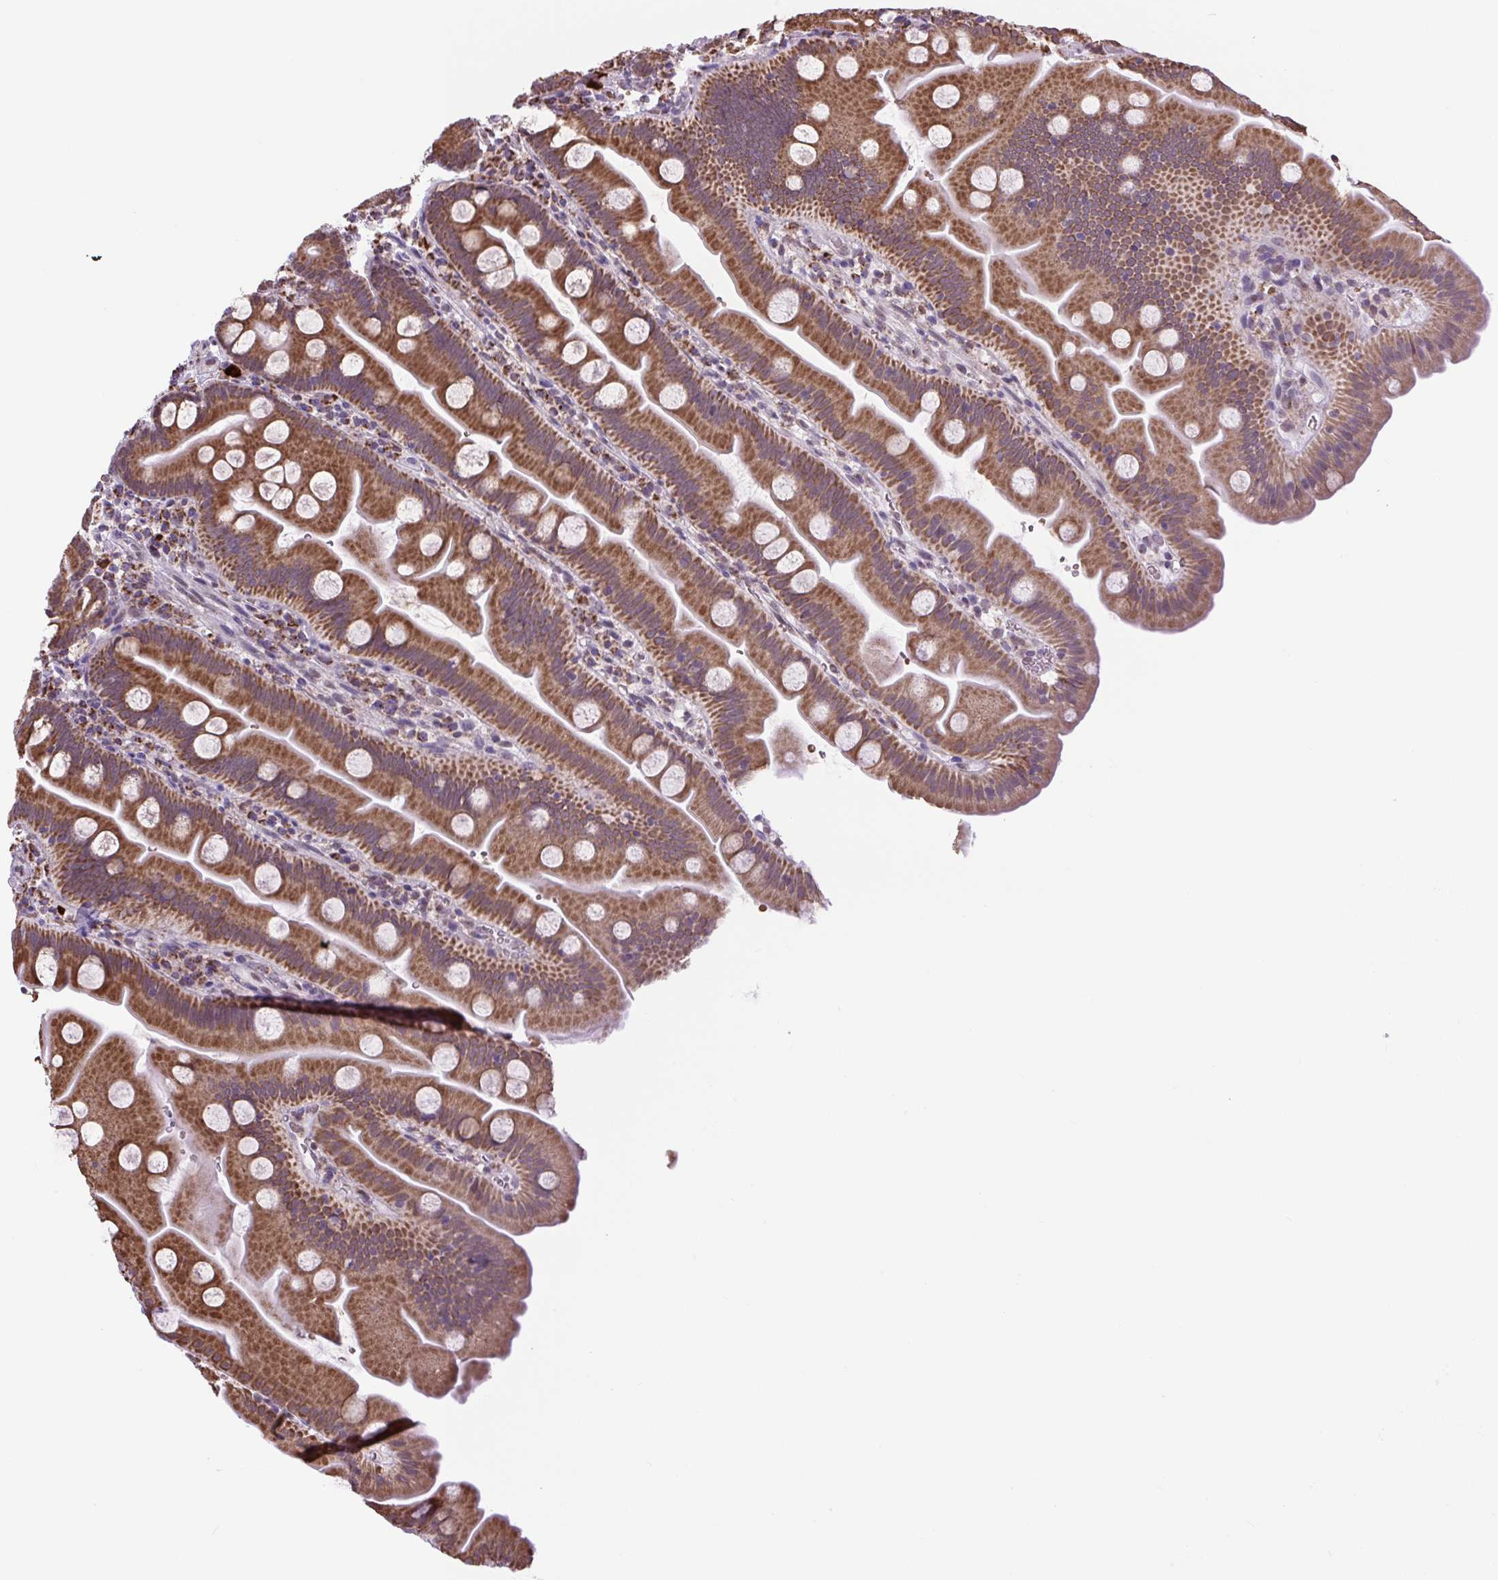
{"staining": {"intensity": "strong", "quantity": ">75%", "location": "cytoplasmic/membranous"}, "tissue": "small intestine", "cell_type": "Glandular cells", "image_type": "normal", "snomed": [{"axis": "morphology", "description": "Normal tissue, NOS"}, {"axis": "topography", "description": "Small intestine"}], "caption": "The photomicrograph demonstrates a brown stain indicating the presence of a protein in the cytoplasmic/membranous of glandular cells in small intestine.", "gene": "SCO2", "patient": {"sex": "female", "age": 68}}